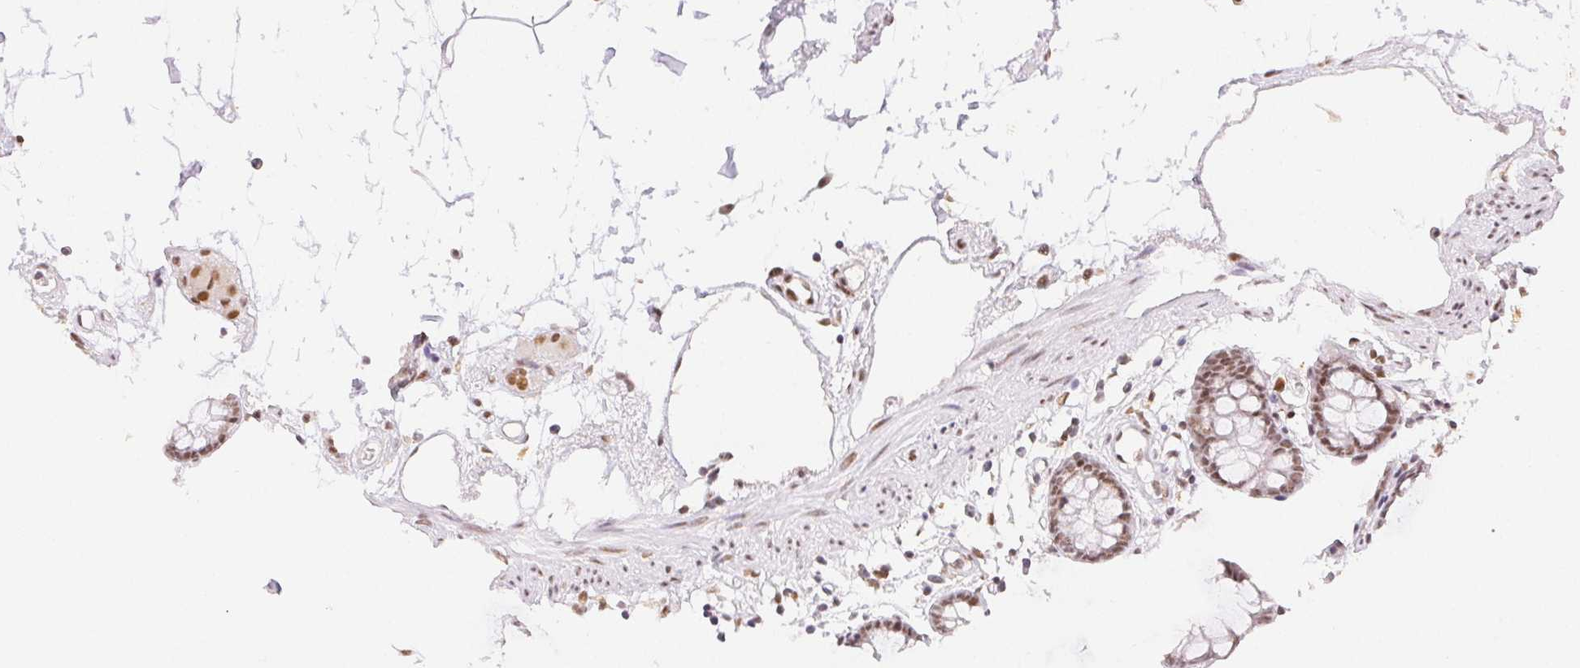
{"staining": {"intensity": "moderate", "quantity": ">75%", "location": "nuclear"}, "tissue": "colon", "cell_type": "Endothelial cells", "image_type": "normal", "snomed": [{"axis": "morphology", "description": "Normal tissue, NOS"}, {"axis": "topography", "description": "Colon"}], "caption": "Approximately >75% of endothelial cells in benign colon show moderate nuclear protein expression as visualized by brown immunohistochemical staining.", "gene": "H2AZ1", "patient": {"sex": "female", "age": 84}}